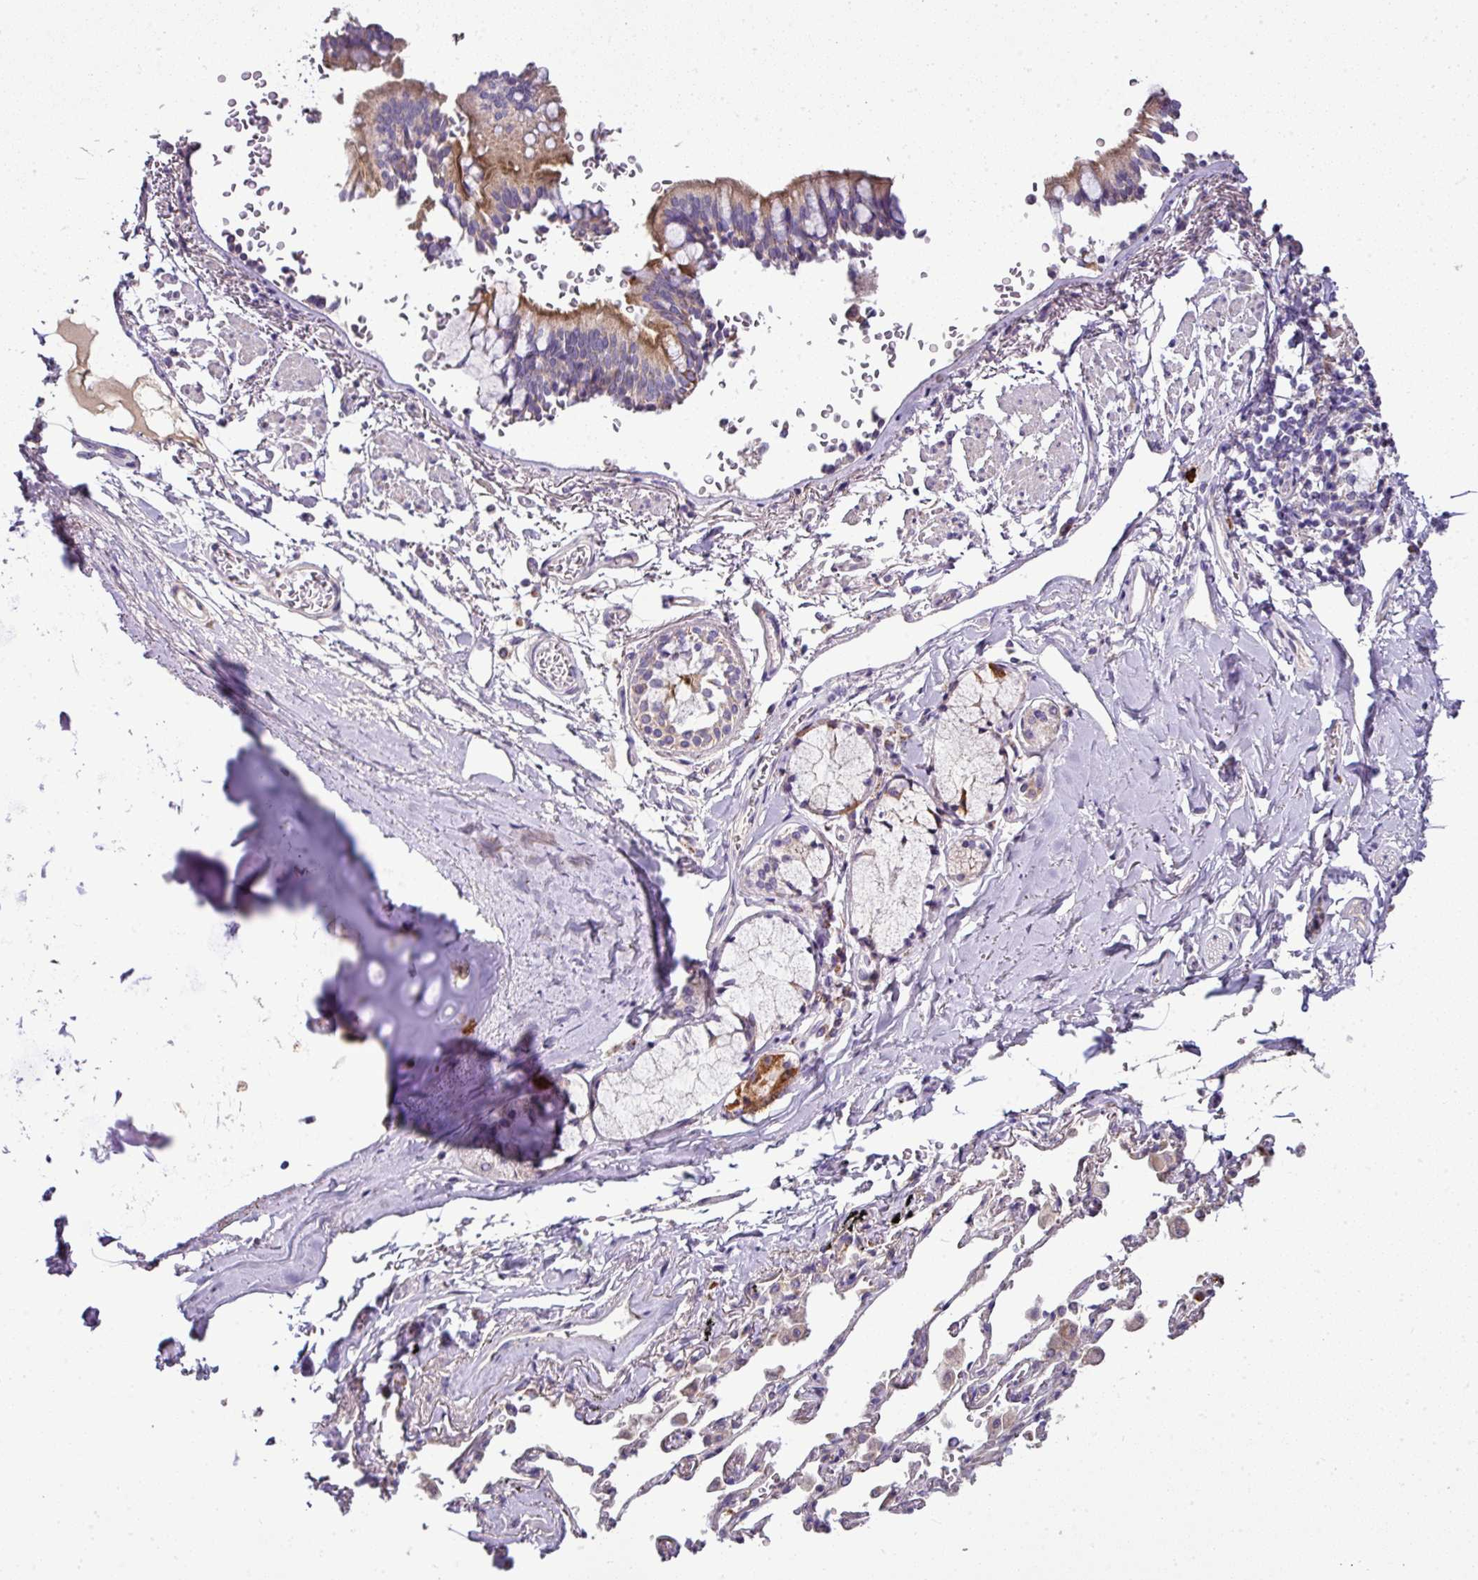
{"staining": {"intensity": "strong", "quantity": ">75%", "location": "cytoplasmic/membranous"}, "tissue": "bronchus", "cell_type": "Respiratory epithelial cells", "image_type": "normal", "snomed": [{"axis": "morphology", "description": "Normal tissue, NOS"}, {"axis": "topography", "description": "Bronchus"}], "caption": "The micrograph demonstrates a brown stain indicating the presence of a protein in the cytoplasmic/membranous of respiratory epithelial cells in bronchus. (DAB (3,3'-diaminobenzidine) IHC, brown staining for protein, blue staining for nuclei).", "gene": "GAN", "patient": {"sex": "male", "age": 70}}